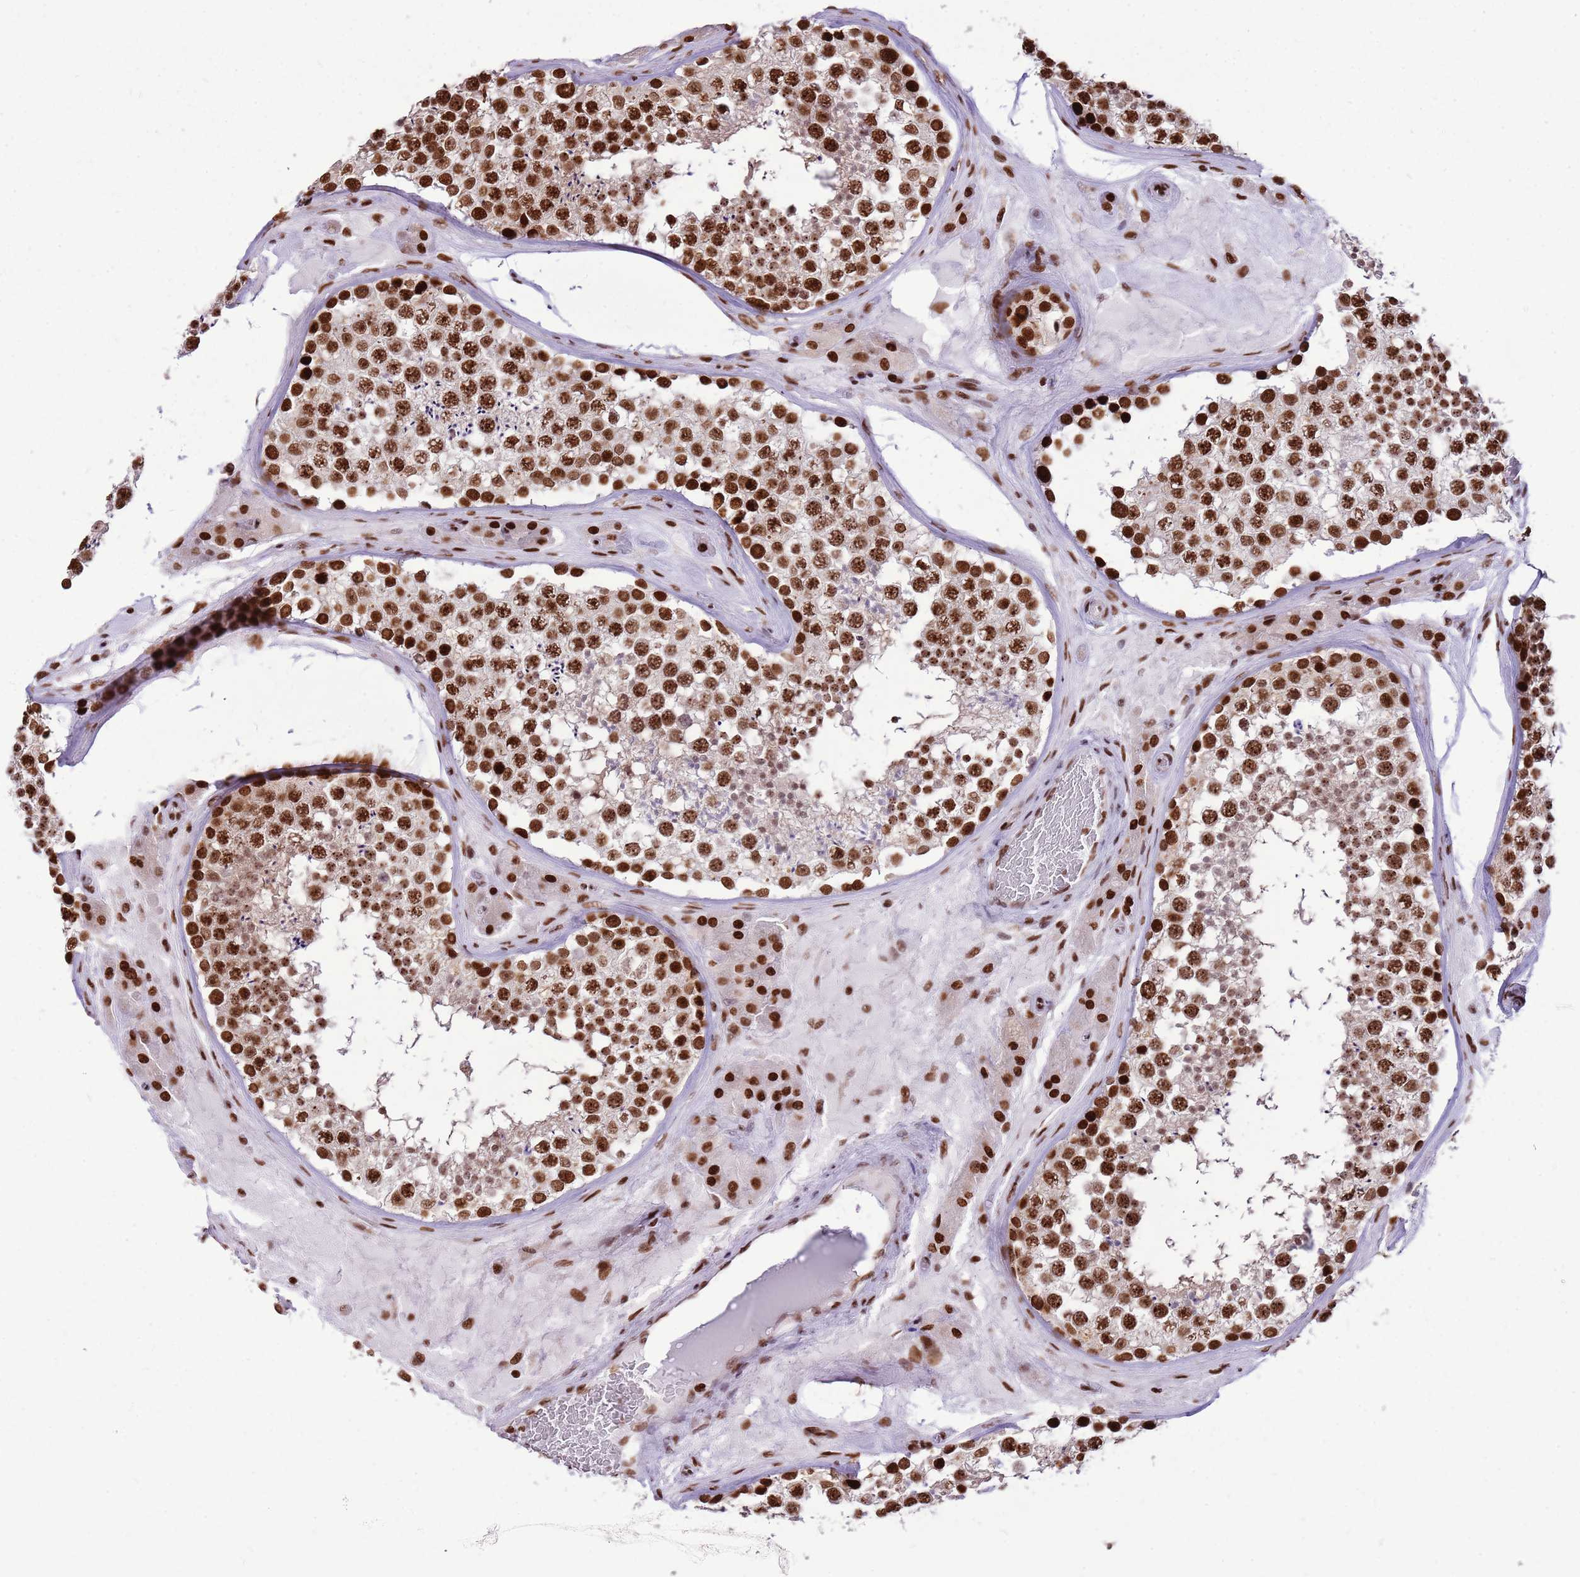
{"staining": {"intensity": "strong", "quantity": ">75%", "location": "nuclear"}, "tissue": "testis", "cell_type": "Cells in seminiferous ducts", "image_type": "normal", "snomed": [{"axis": "morphology", "description": "Normal tissue, NOS"}, {"axis": "topography", "description": "Testis"}], "caption": "IHC photomicrograph of normal testis: testis stained using IHC exhibits high levels of strong protein expression localized specifically in the nuclear of cells in seminiferous ducts, appearing as a nuclear brown color.", "gene": "WASHC4", "patient": {"sex": "male", "age": 46}}